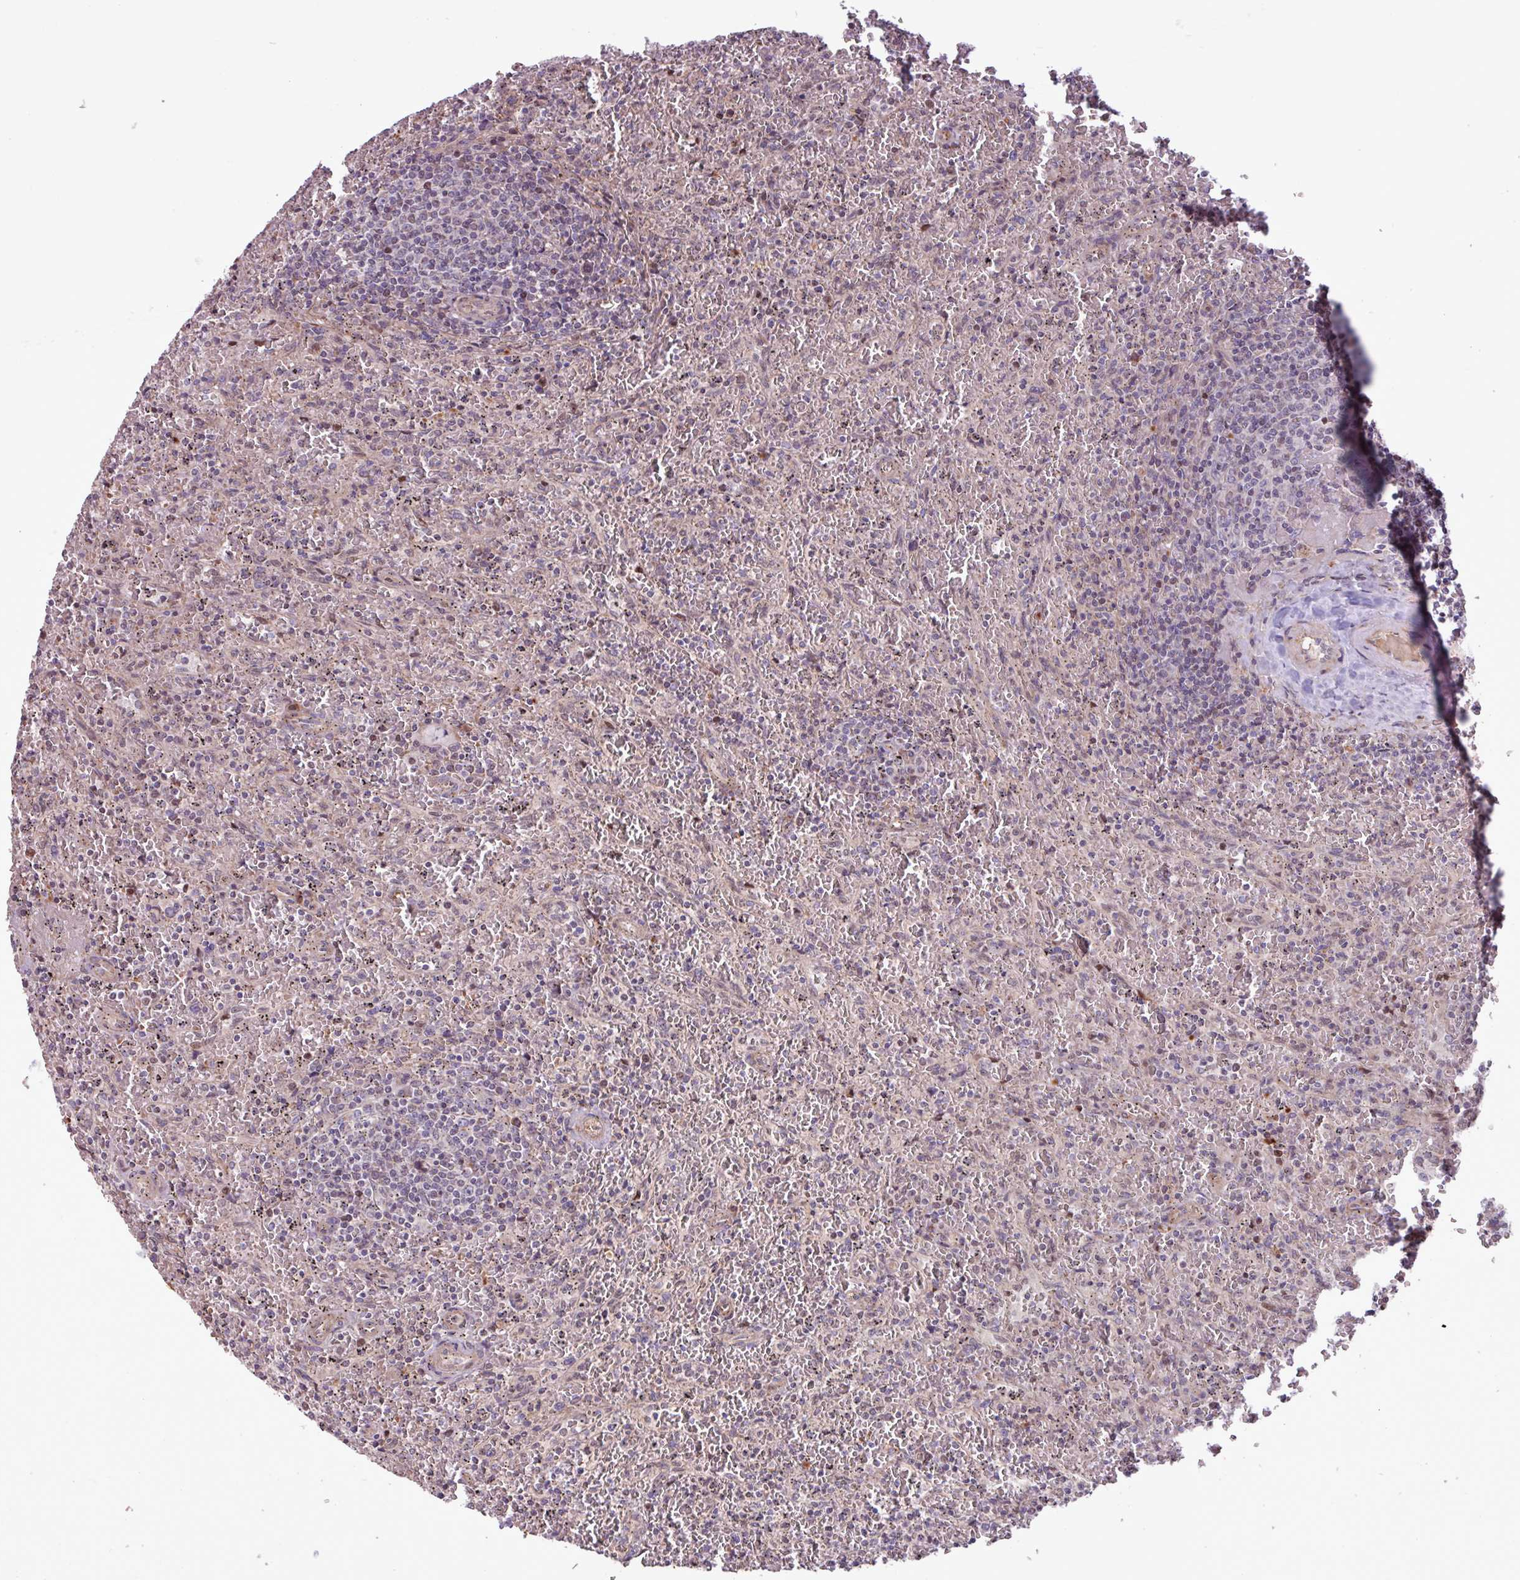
{"staining": {"intensity": "negative", "quantity": "none", "location": "none"}, "tissue": "lymphoma", "cell_type": "Tumor cells", "image_type": "cancer", "snomed": [{"axis": "morphology", "description": "Malignant lymphoma, non-Hodgkin's type, Low grade"}, {"axis": "topography", "description": "Spleen"}], "caption": "Human lymphoma stained for a protein using immunohistochemistry reveals no staining in tumor cells.", "gene": "PDPR", "patient": {"sex": "female", "age": 64}}